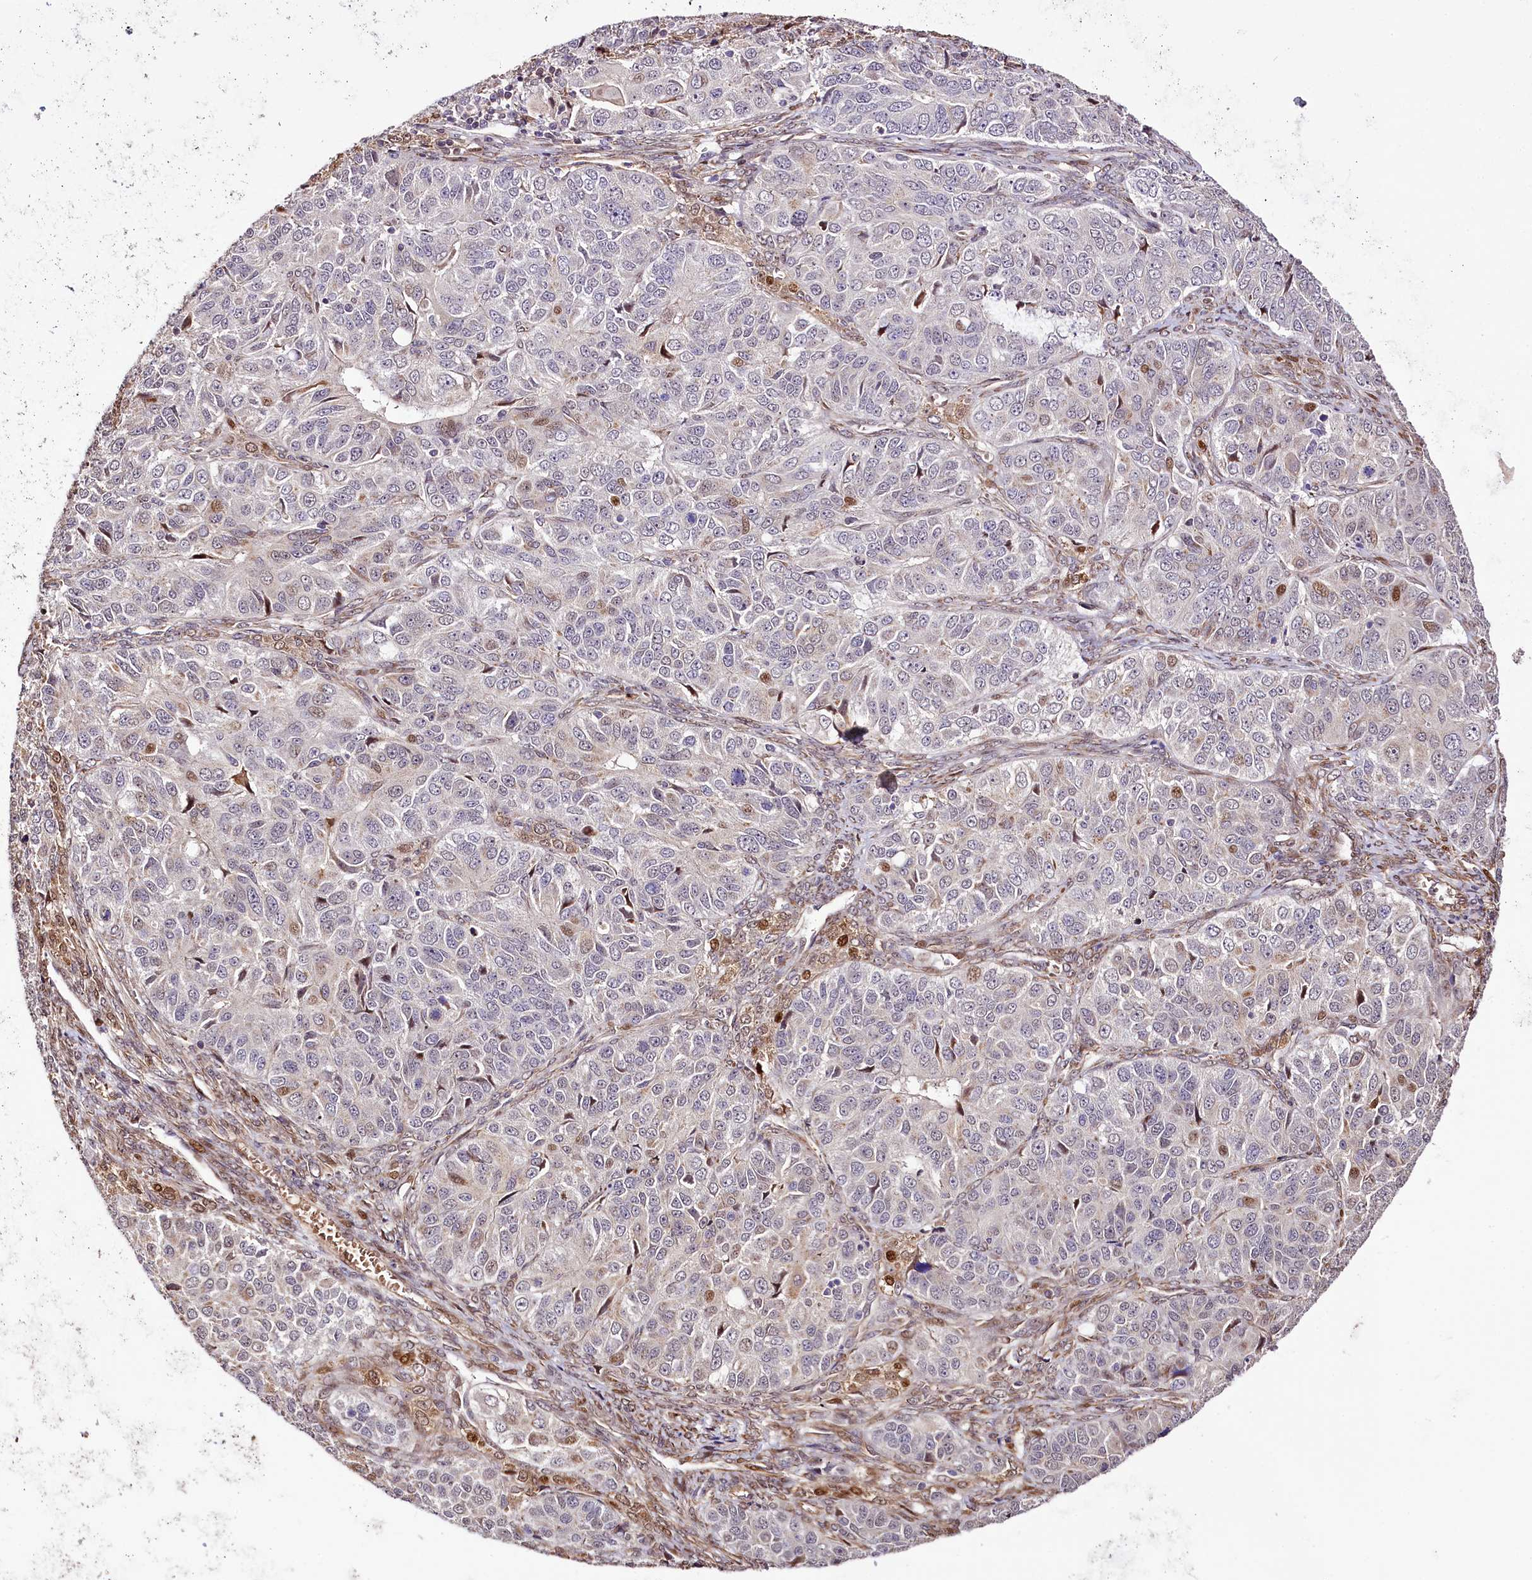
{"staining": {"intensity": "negative", "quantity": "none", "location": "none"}, "tissue": "ovarian cancer", "cell_type": "Tumor cells", "image_type": "cancer", "snomed": [{"axis": "morphology", "description": "Carcinoma, endometroid"}, {"axis": "topography", "description": "Ovary"}], "caption": "The histopathology image shows no staining of tumor cells in endometroid carcinoma (ovarian). Brightfield microscopy of immunohistochemistry (IHC) stained with DAB (3,3'-diaminobenzidine) (brown) and hematoxylin (blue), captured at high magnification.", "gene": "CUTC", "patient": {"sex": "female", "age": 51}}